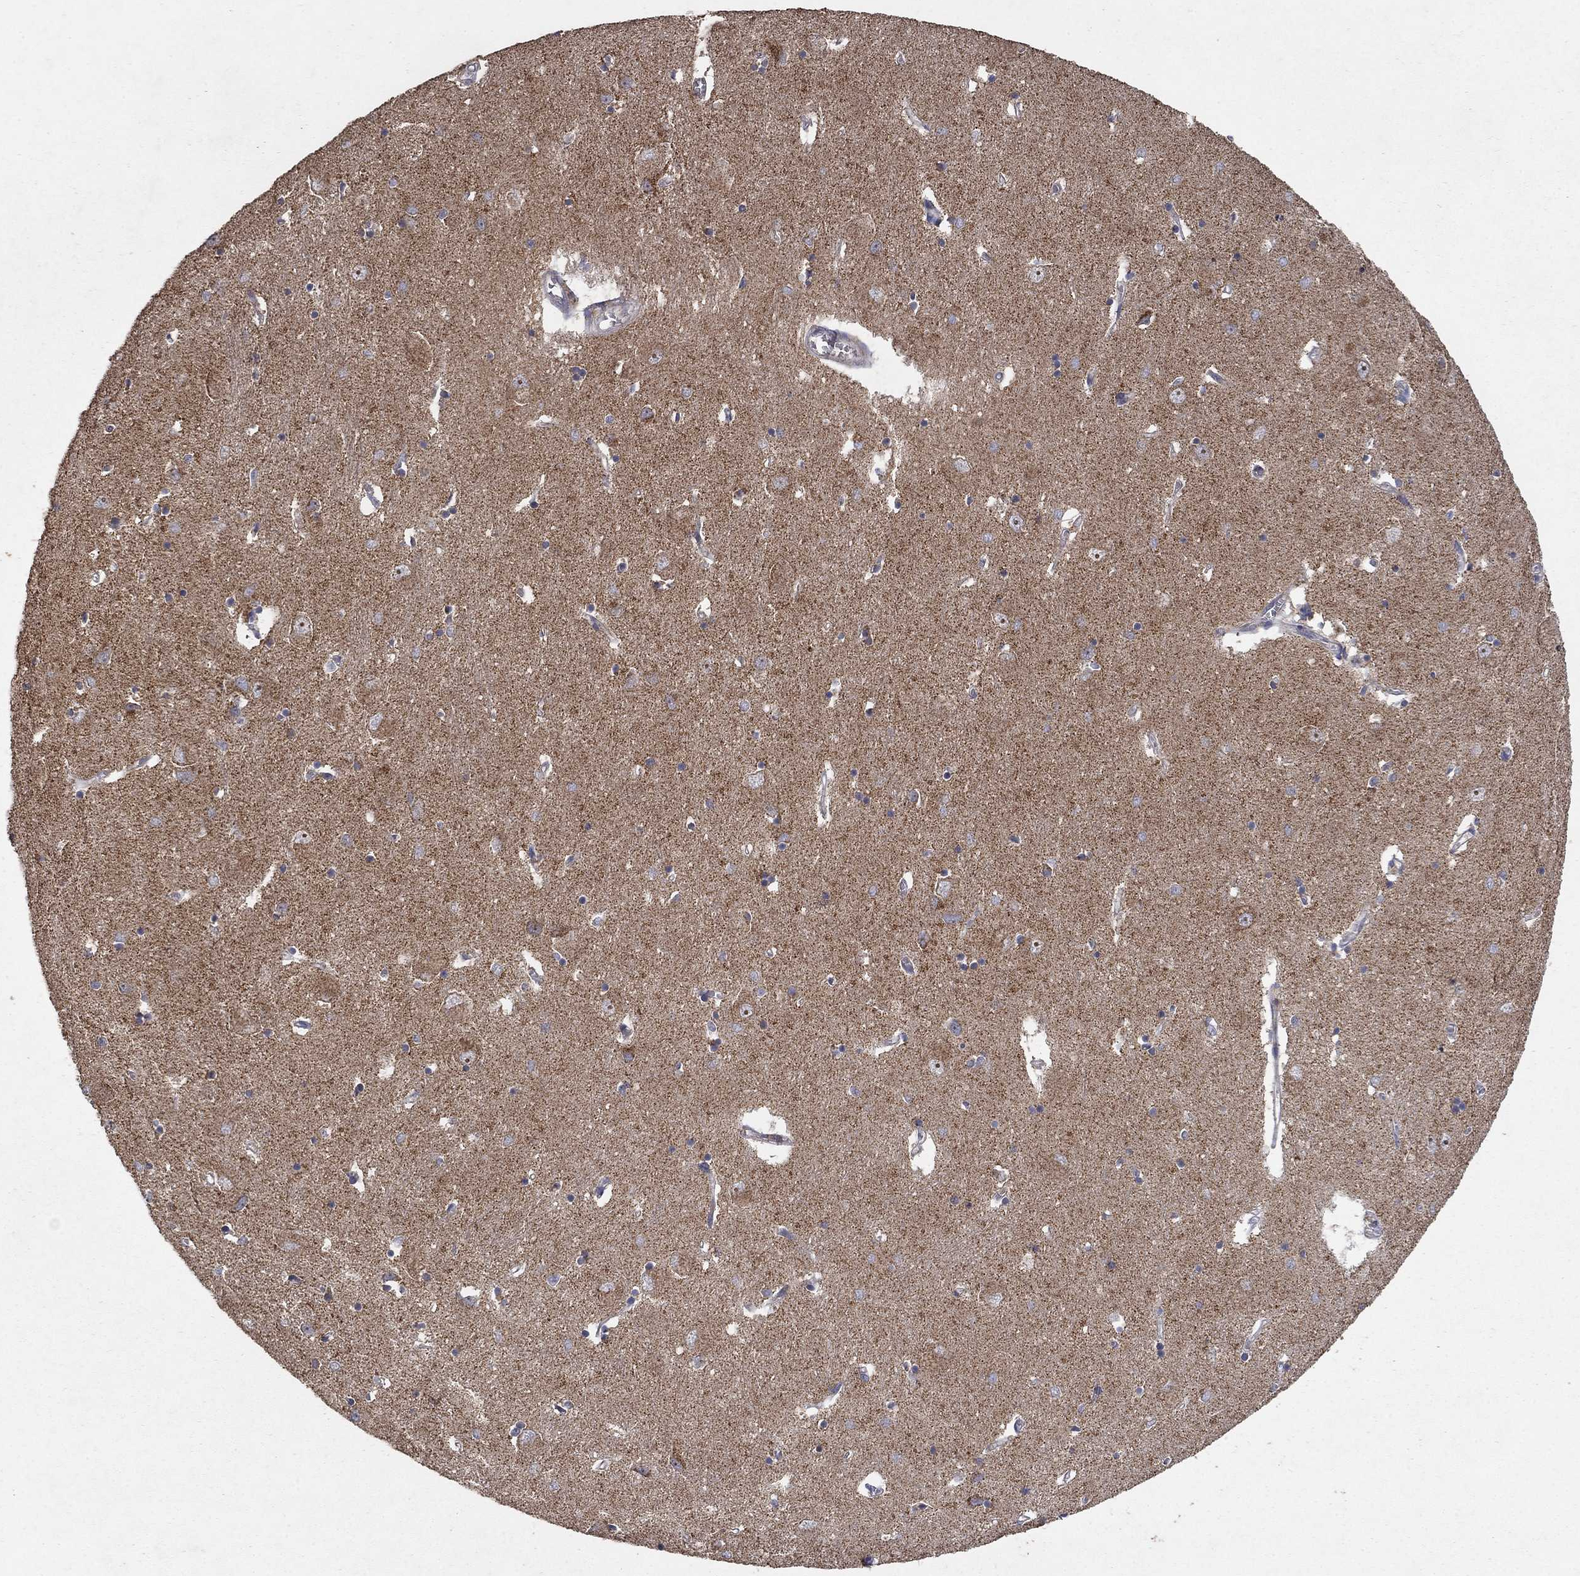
{"staining": {"intensity": "moderate", "quantity": "25%-75%", "location": "cytoplasmic/membranous"}, "tissue": "caudate", "cell_type": "Glial cells", "image_type": "normal", "snomed": [{"axis": "morphology", "description": "Normal tissue, NOS"}, {"axis": "topography", "description": "Lateral ventricle wall"}], "caption": "Immunohistochemical staining of benign human caudate shows medium levels of moderate cytoplasmic/membranous positivity in approximately 25%-75% of glial cells. (IHC, brightfield microscopy, high magnification).", "gene": "GPSM1", "patient": {"sex": "male", "age": 54}}